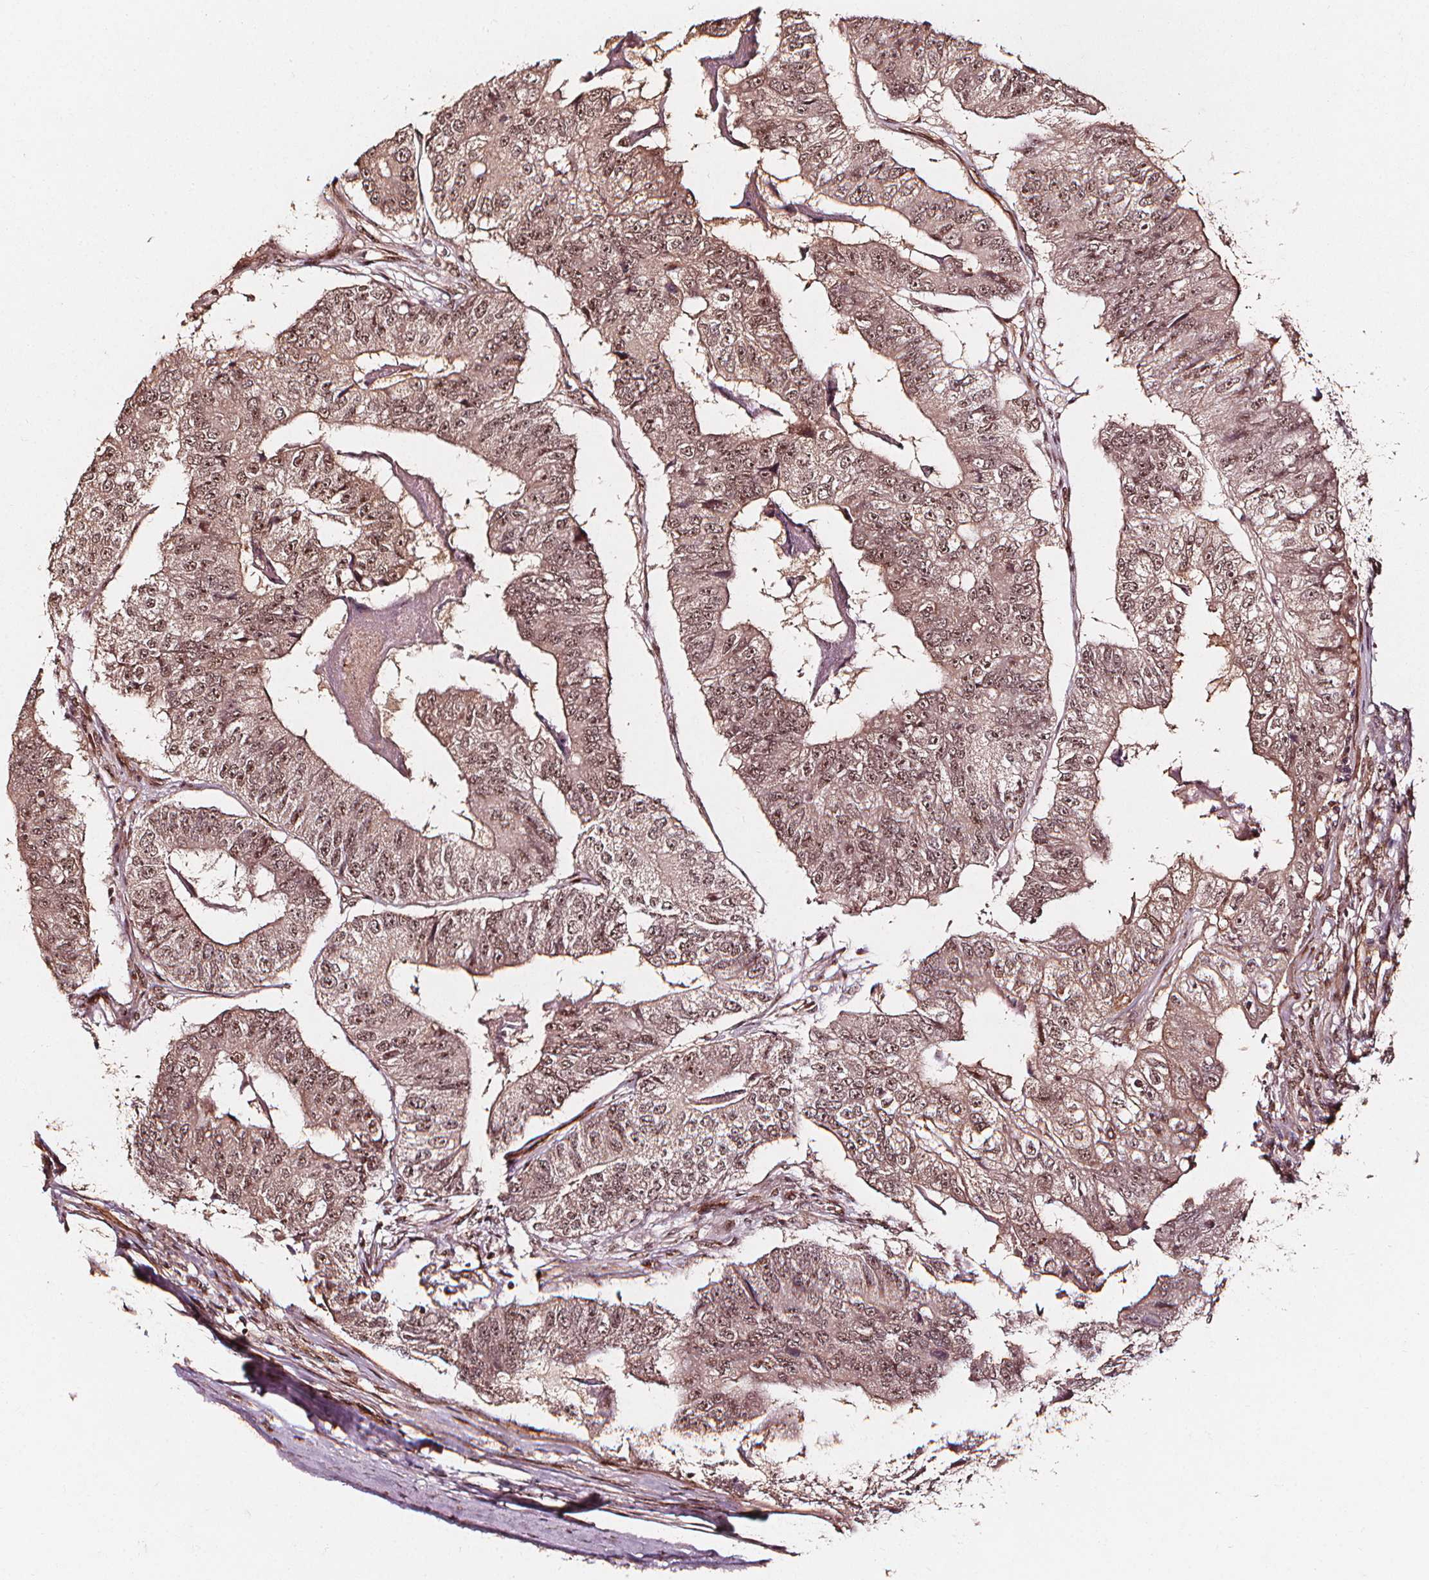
{"staining": {"intensity": "moderate", "quantity": ">75%", "location": "nuclear"}, "tissue": "colorectal cancer", "cell_type": "Tumor cells", "image_type": "cancer", "snomed": [{"axis": "morphology", "description": "Adenocarcinoma, NOS"}, {"axis": "topography", "description": "Colon"}], "caption": "High-power microscopy captured an immunohistochemistry (IHC) photomicrograph of colorectal adenocarcinoma, revealing moderate nuclear staining in about >75% of tumor cells.", "gene": "EXOSC9", "patient": {"sex": "female", "age": 67}}